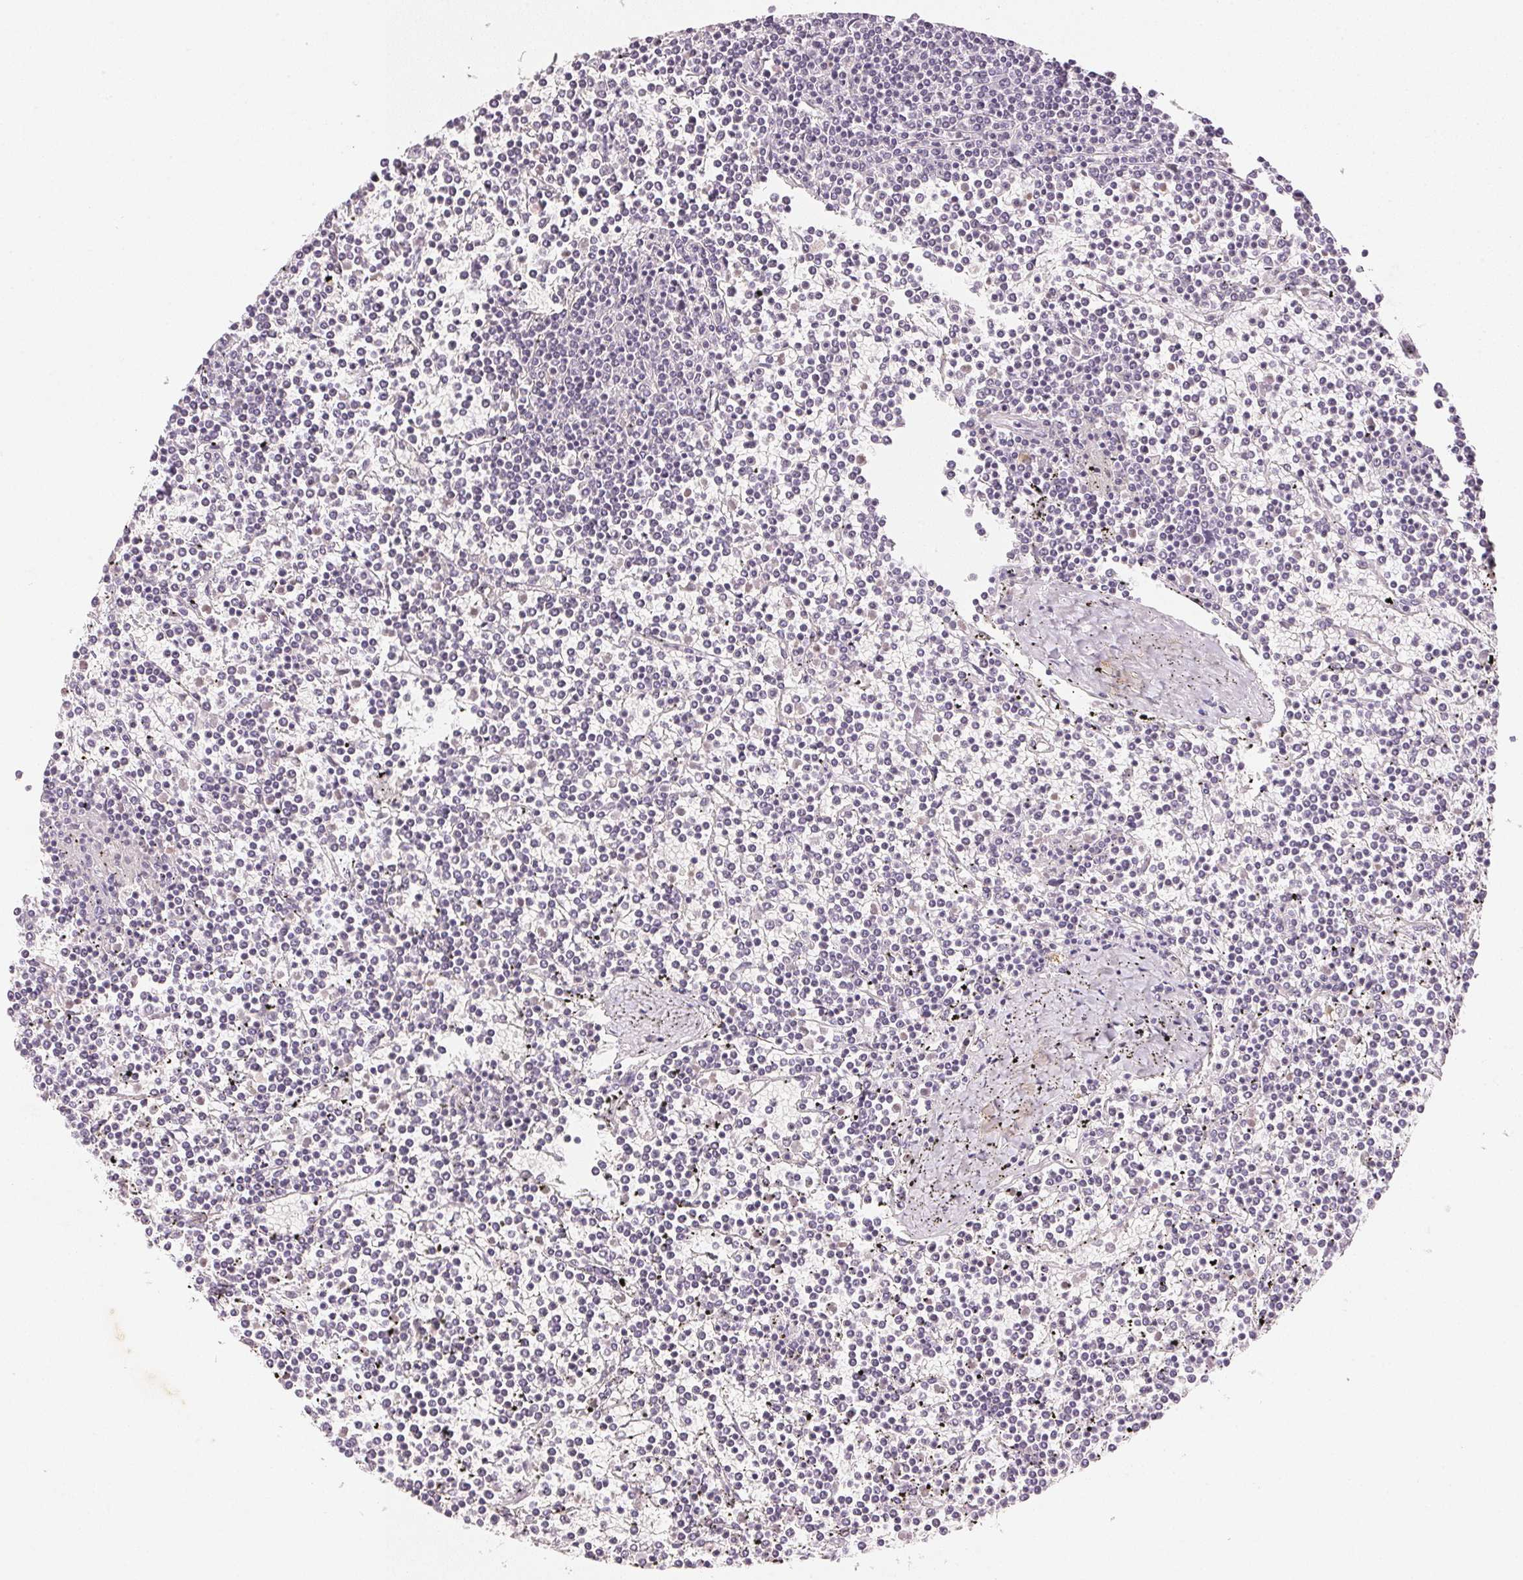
{"staining": {"intensity": "negative", "quantity": "none", "location": "none"}, "tissue": "lymphoma", "cell_type": "Tumor cells", "image_type": "cancer", "snomed": [{"axis": "morphology", "description": "Malignant lymphoma, non-Hodgkin's type, Low grade"}, {"axis": "topography", "description": "Spleen"}], "caption": "Human lymphoma stained for a protein using immunohistochemistry (IHC) exhibits no expression in tumor cells.", "gene": "SMTN", "patient": {"sex": "female", "age": 19}}